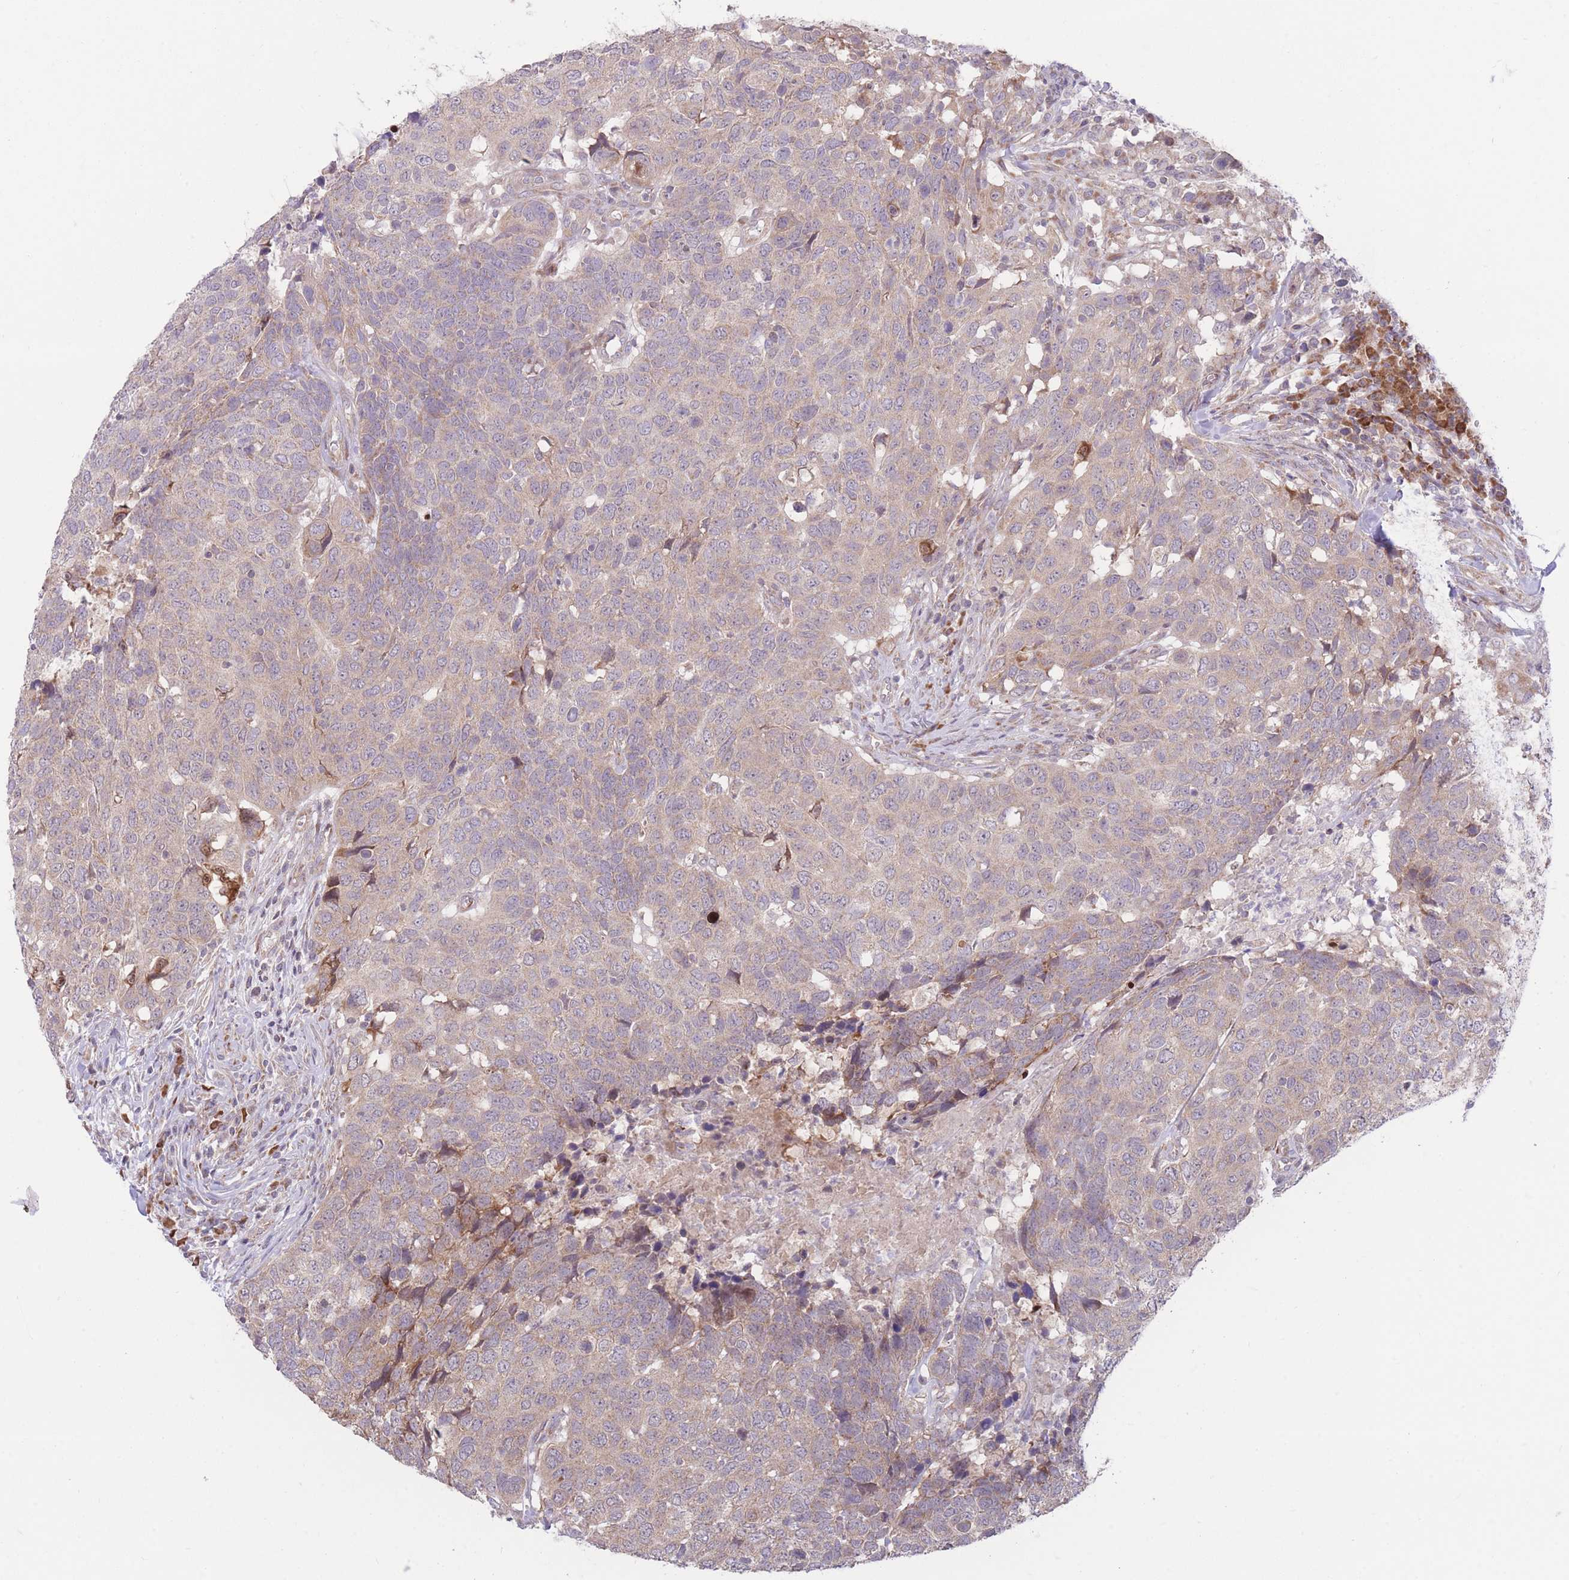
{"staining": {"intensity": "moderate", "quantity": "<25%", "location": "cytoplasmic/membranous"}, "tissue": "head and neck cancer", "cell_type": "Tumor cells", "image_type": "cancer", "snomed": [{"axis": "morphology", "description": "Normal tissue, NOS"}, {"axis": "morphology", "description": "Squamous cell carcinoma, NOS"}, {"axis": "topography", "description": "Skeletal muscle"}, {"axis": "topography", "description": "Vascular tissue"}, {"axis": "topography", "description": "Peripheral nerve tissue"}, {"axis": "topography", "description": "Head-Neck"}], "caption": "Brown immunohistochemical staining in head and neck cancer (squamous cell carcinoma) displays moderate cytoplasmic/membranous positivity in approximately <25% of tumor cells.", "gene": "BOLA2B", "patient": {"sex": "male", "age": 66}}